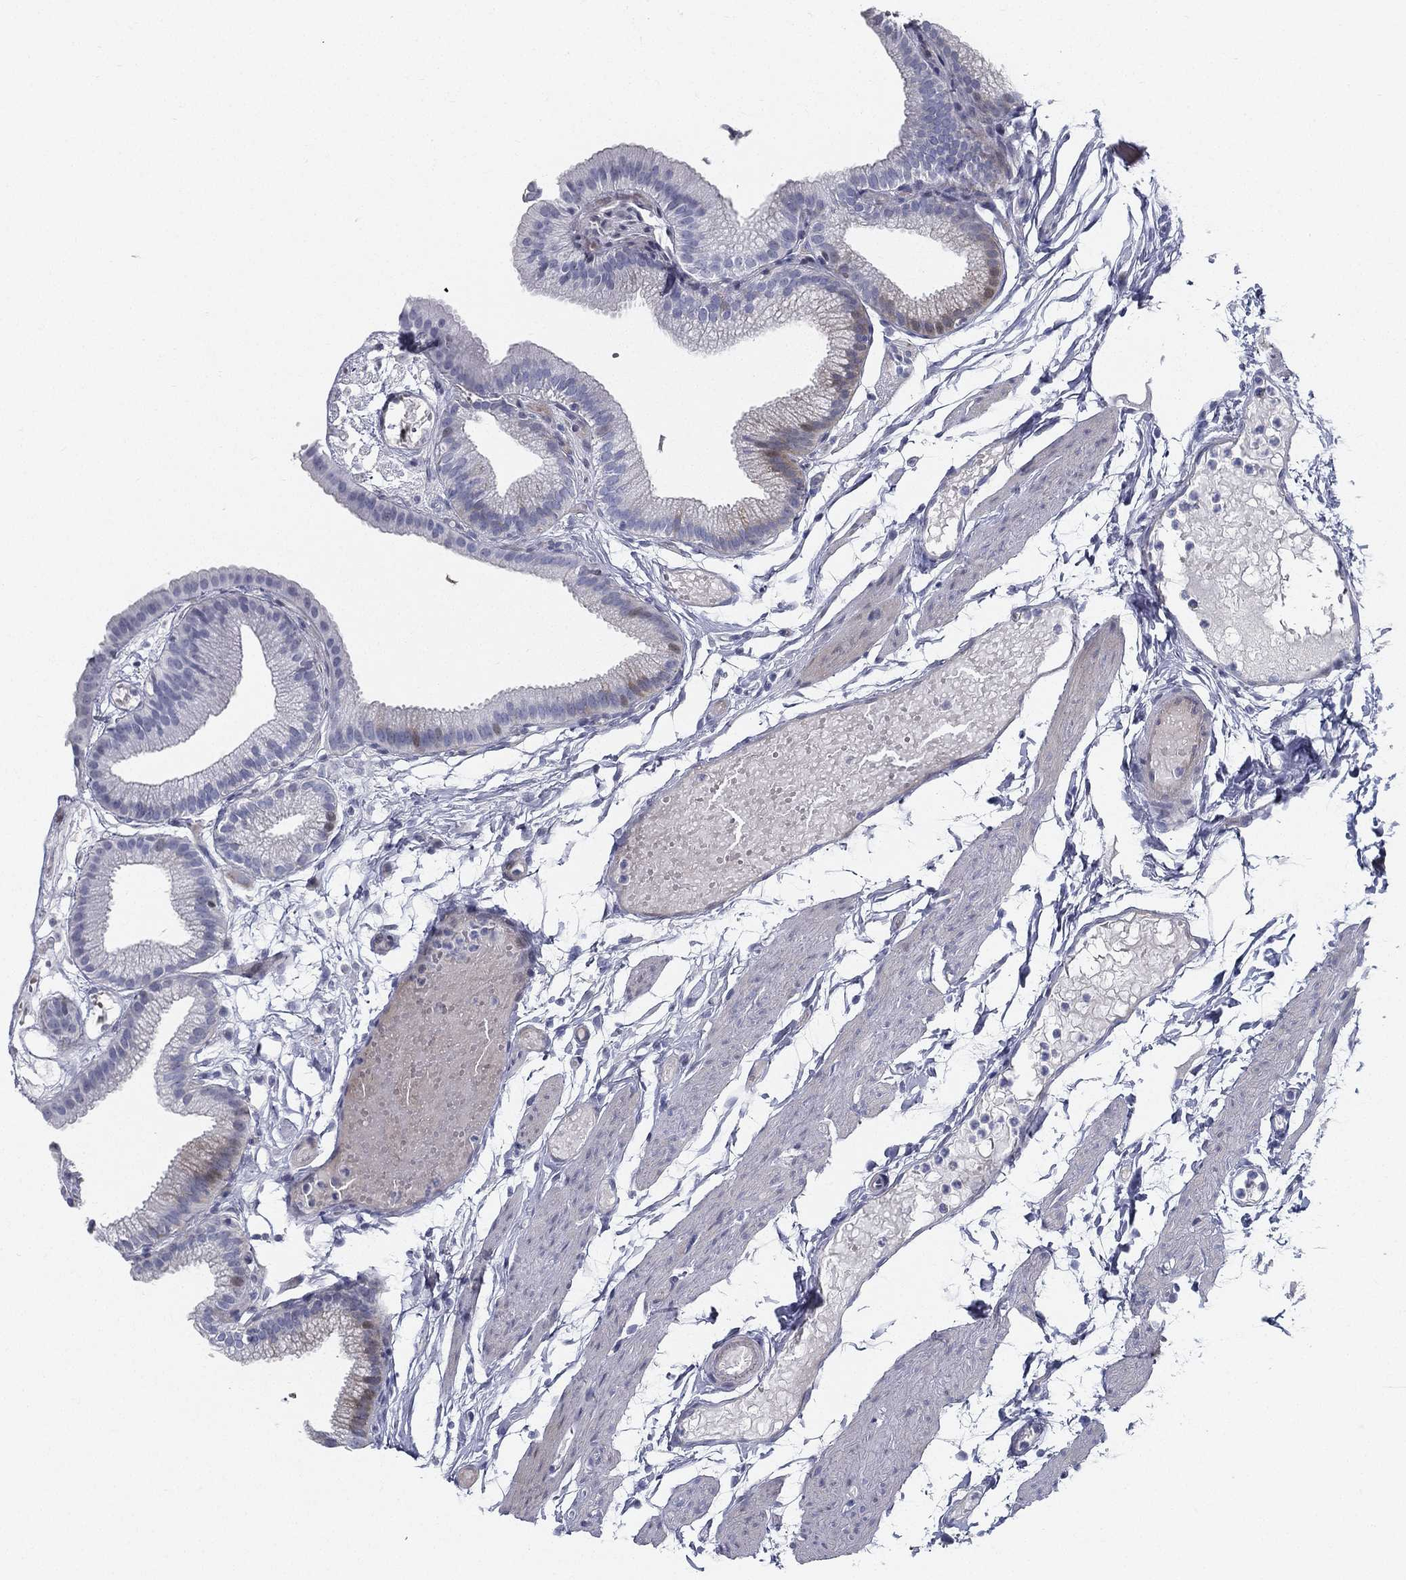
{"staining": {"intensity": "weak", "quantity": "<25%", "location": "cytoplasmic/membranous"}, "tissue": "gallbladder", "cell_type": "Glandular cells", "image_type": "normal", "snomed": [{"axis": "morphology", "description": "Normal tissue, NOS"}, {"axis": "topography", "description": "Gallbladder"}], "caption": "Immunohistochemical staining of unremarkable gallbladder shows no significant positivity in glandular cells.", "gene": "SPPL2C", "patient": {"sex": "female", "age": 45}}